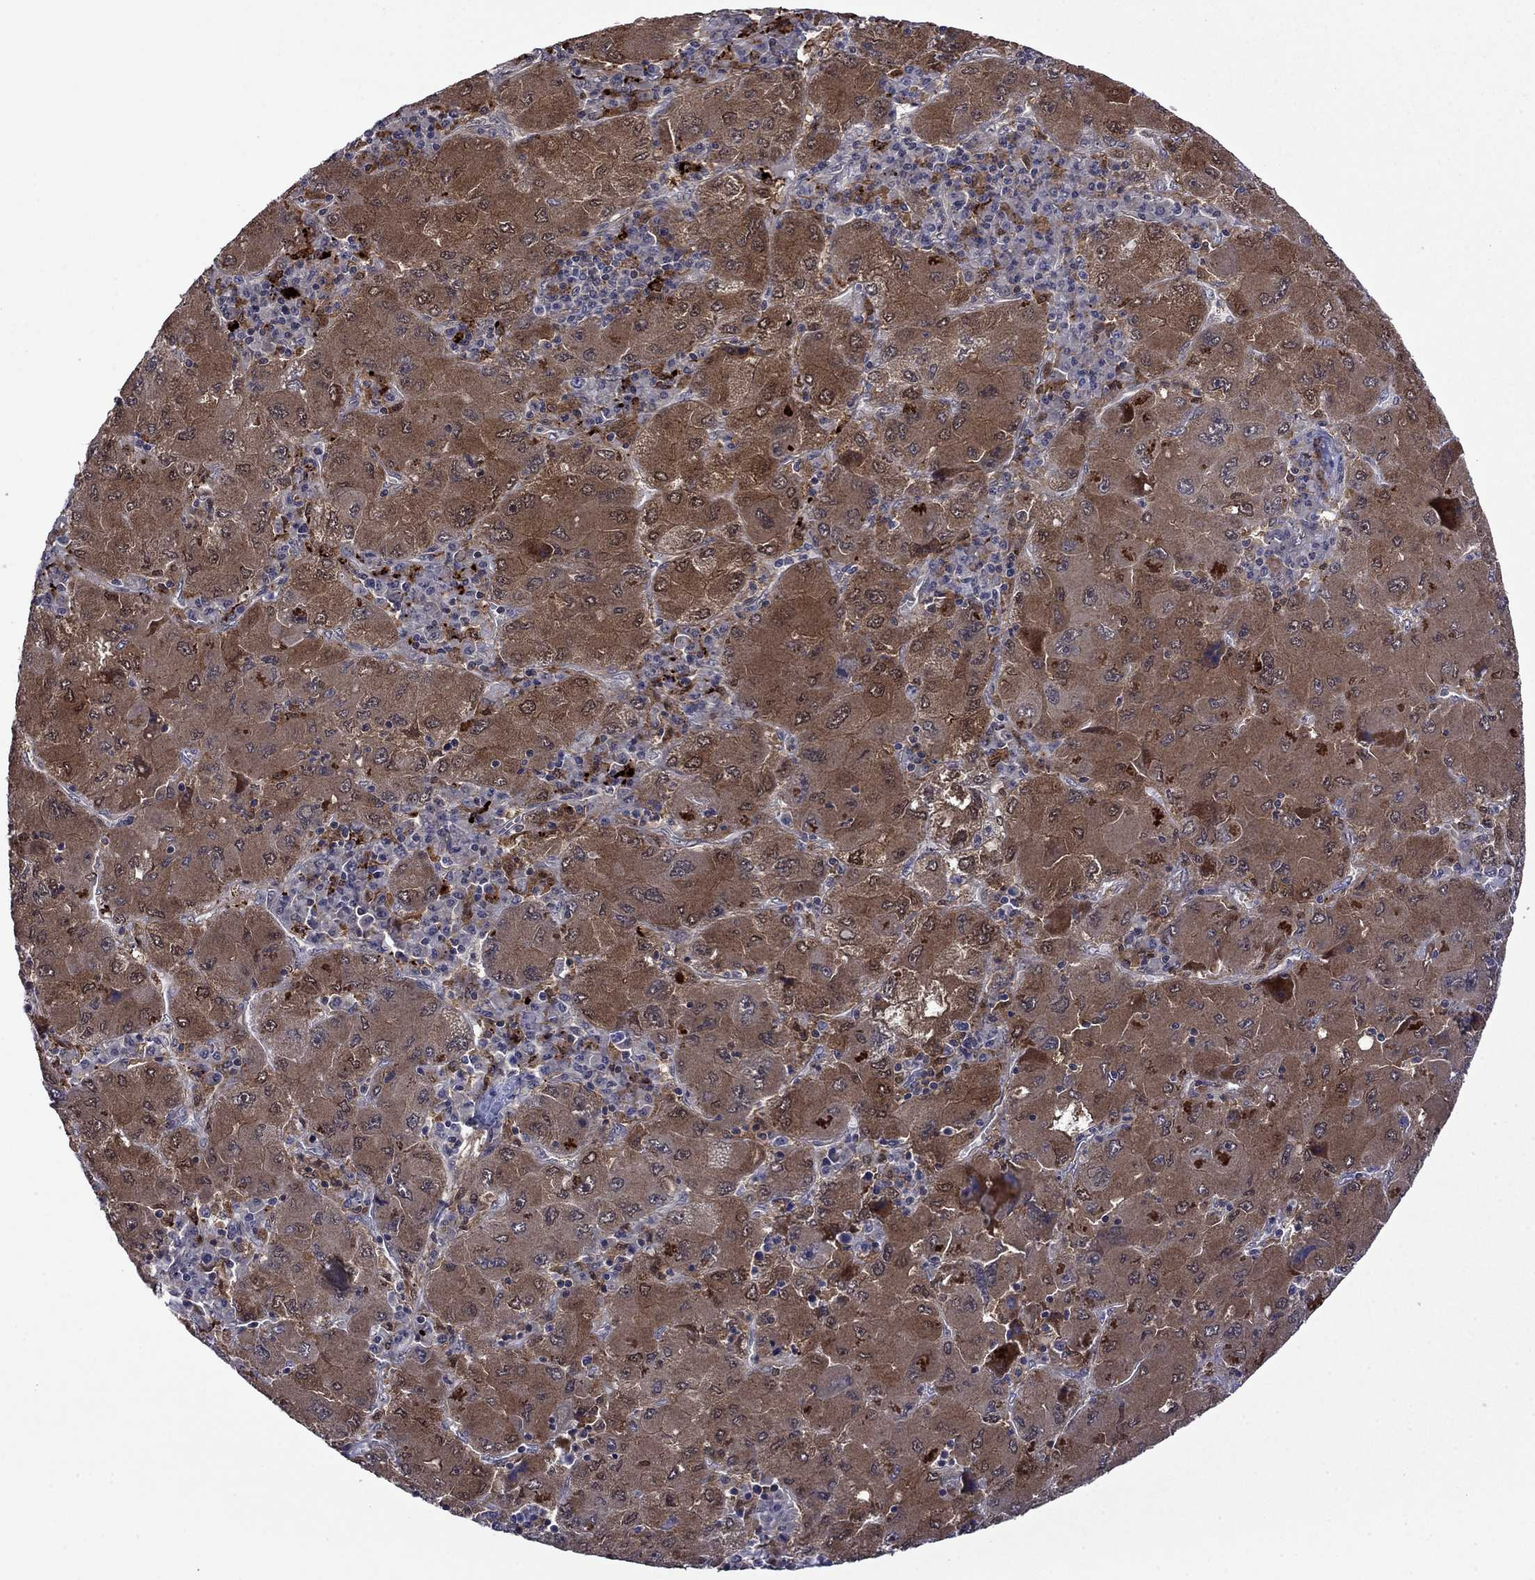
{"staining": {"intensity": "moderate", "quantity": ">75%", "location": "cytoplasmic/membranous"}, "tissue": "liver cancer", "cell_type": "Tumor cells", "image_type": "cancer", "snomed": [{"axis": "morphology", "description": "Carcinoma, Hepatocellular, NOS"}, {"axis": "topography", "description": "Liver"}], "caption": "Liver cancer stained with a brown dye exhibits moderate cytoplasmic/membranous positive staining in about >75% of tumor cells.", "gene": "TPMT", "patient": {"sex": "male", "age": 75}}